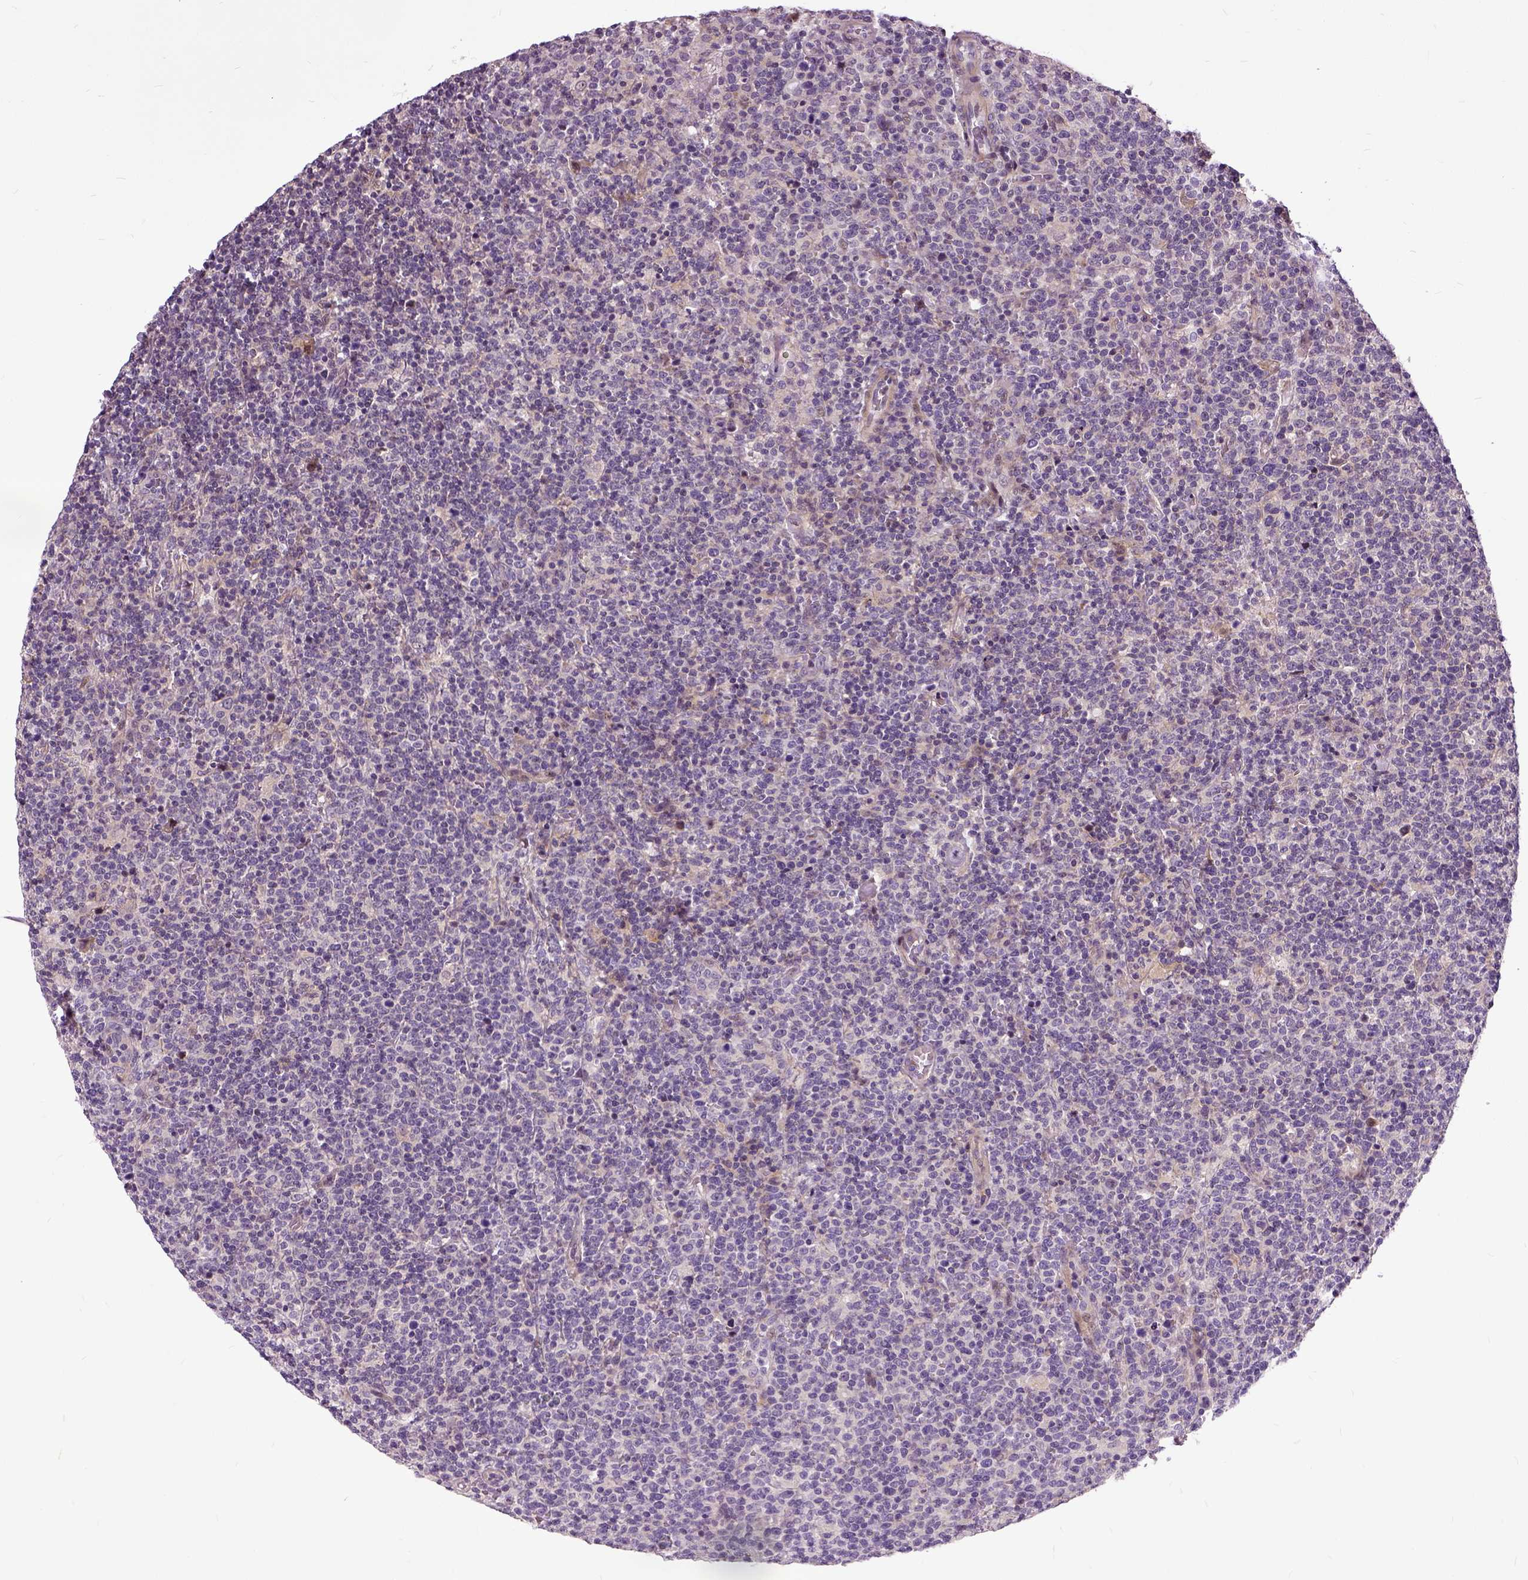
{"staining": {"intensity": "negative", "quantity": "none", "location": "none"}, "tissue": "lymphoma", "cell_type": "Tumor cells", "image_type": "cancer", "snomed": [{"axis": "morphology", "description": "Malignant lymphoma, non-Hodgkin's type, High grade"}, {"axis": "topography", "description": "Lymph node"}], "caption": "The micrograph reveals no staining of tumor cells in high-grade malignant lymphoma, non-Hodgkin's type.", "gene": "ILRUN", "patient": {"sex": "male", "age": 61}}